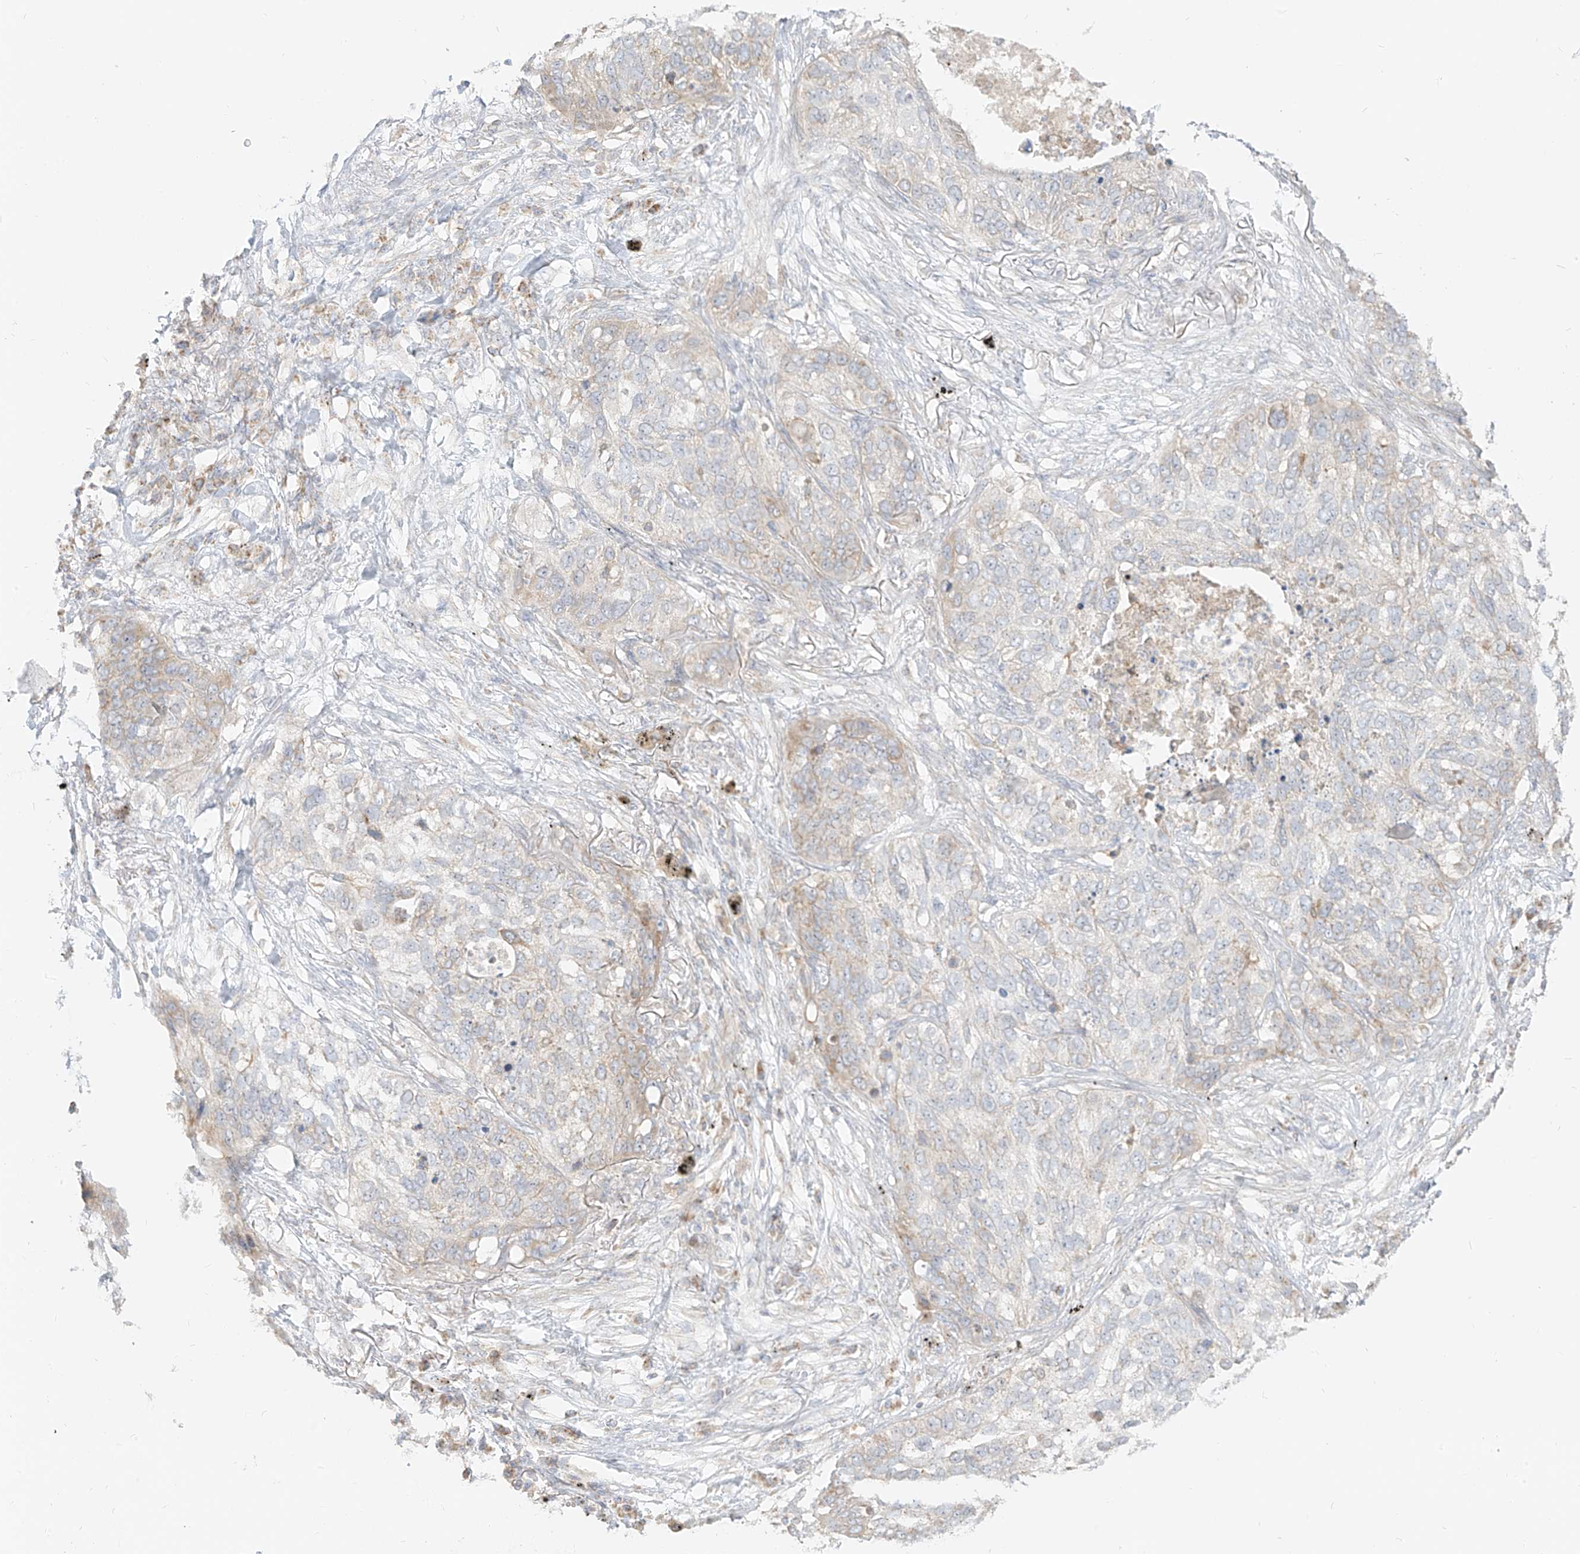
{"staining": {"intensity": "negative", "quantity": "none", "location": "none"}, "tissue": "lung cancer", "cell_type": "Tumor cells", "image_type": "cancer", "snomed": [{"axis": "morphology", "description": "Squamous cell carcinoma, NOS"}, {"axis": "topography", "description": "Lung"}], "caption": "Immunohistochemistry histopathology image of human squamous cell carcinoma (lung) stained for a protein (brown), which reveals no positivity in tumor cells.", "gene": "ZIM3", "patient": {"sex": "female", "age": 63}}